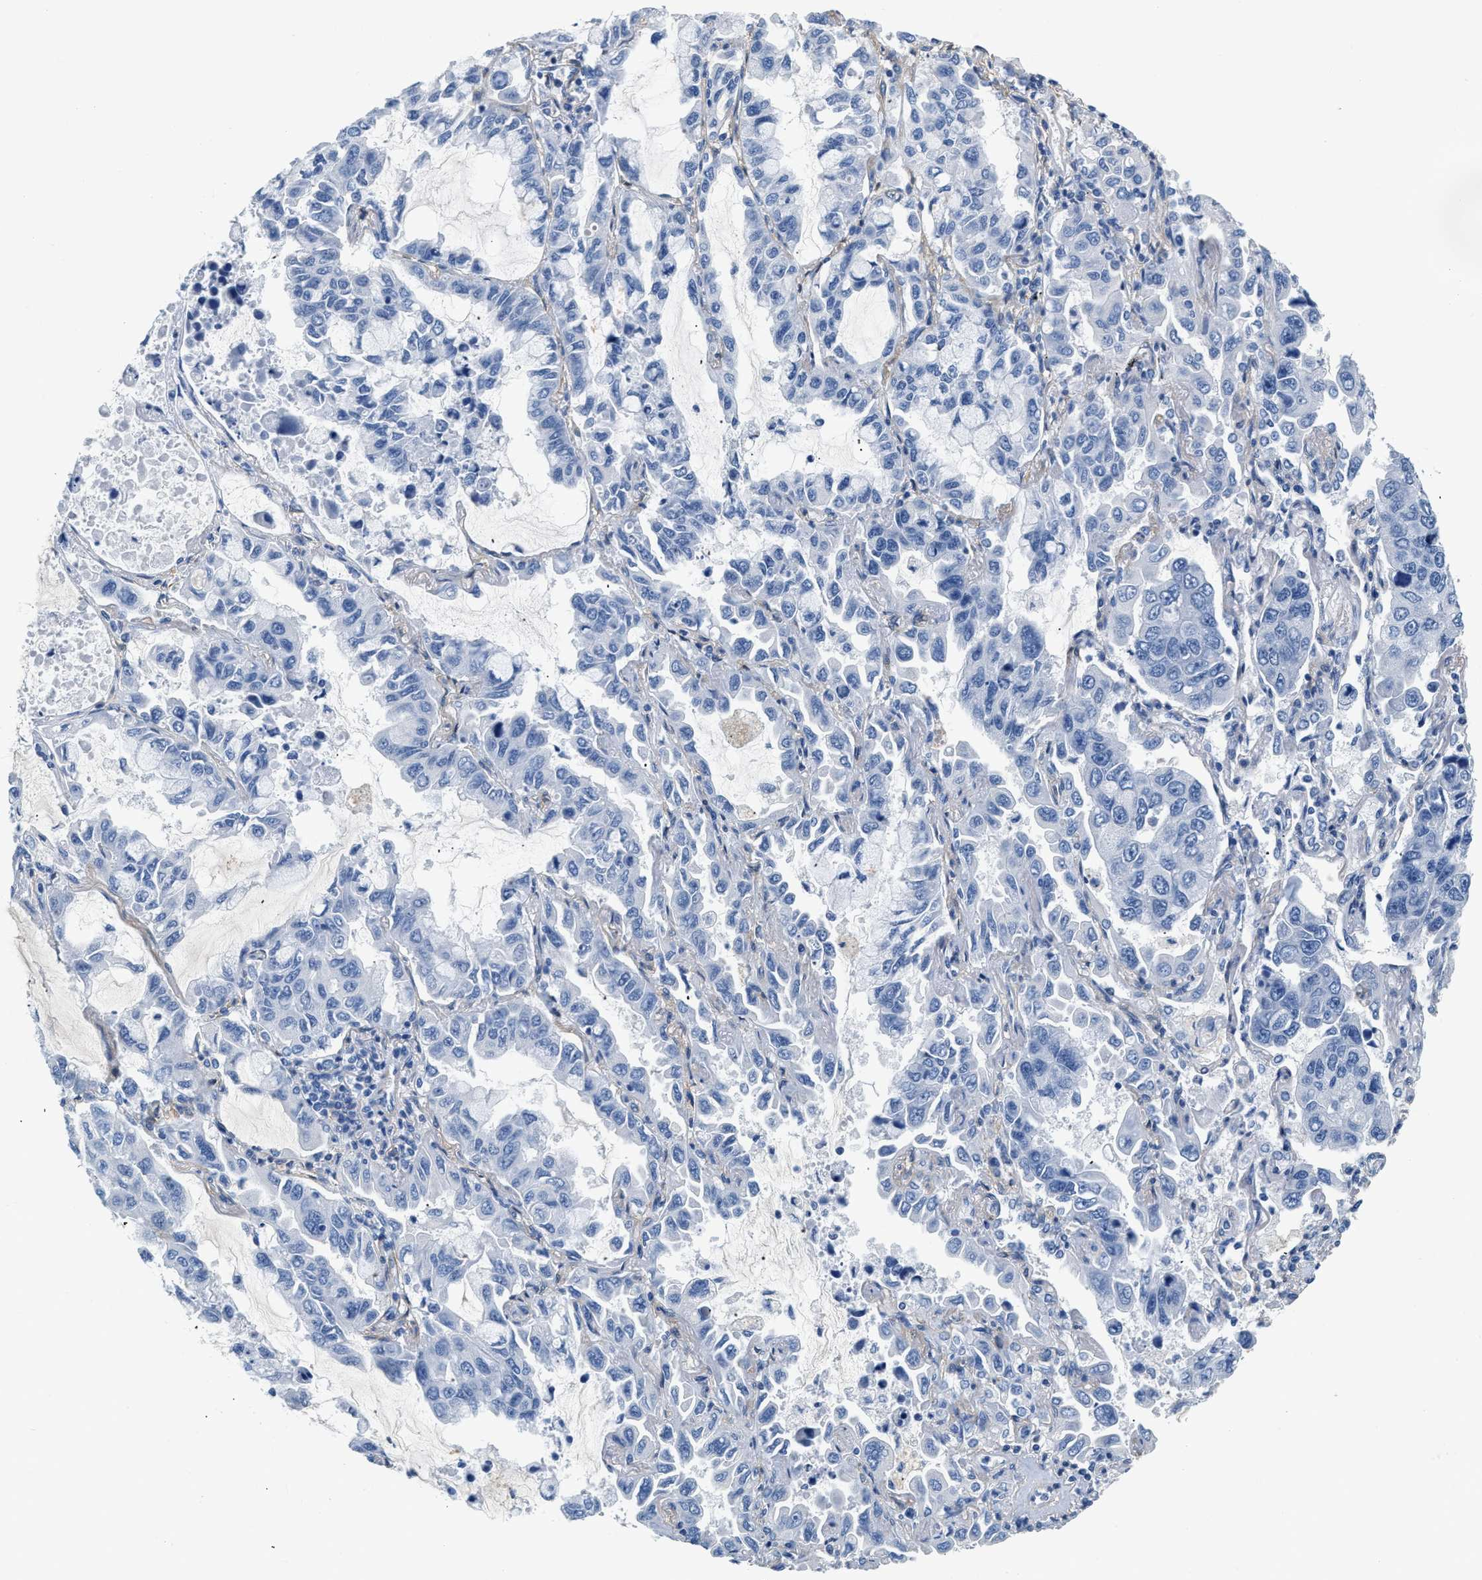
{"staining": {"intensity": "negative", "quantity": "none", "location": "none"}, "tissue": "lung cancer", "cell_type": "Tumor cells", "image_type": "cancer", "snomed": [{"axis": "morphology", "description": "Adenocarcinoma, NOS"}, {"axis": "topography", "description": "Lung"}], "caption": "Lung adenocarcinoma was stained to show a protein in brown. There is no significant staining in tumor cells.", "gene": "PDGFRB", "patient": {"sex": "male", "age": 64}}